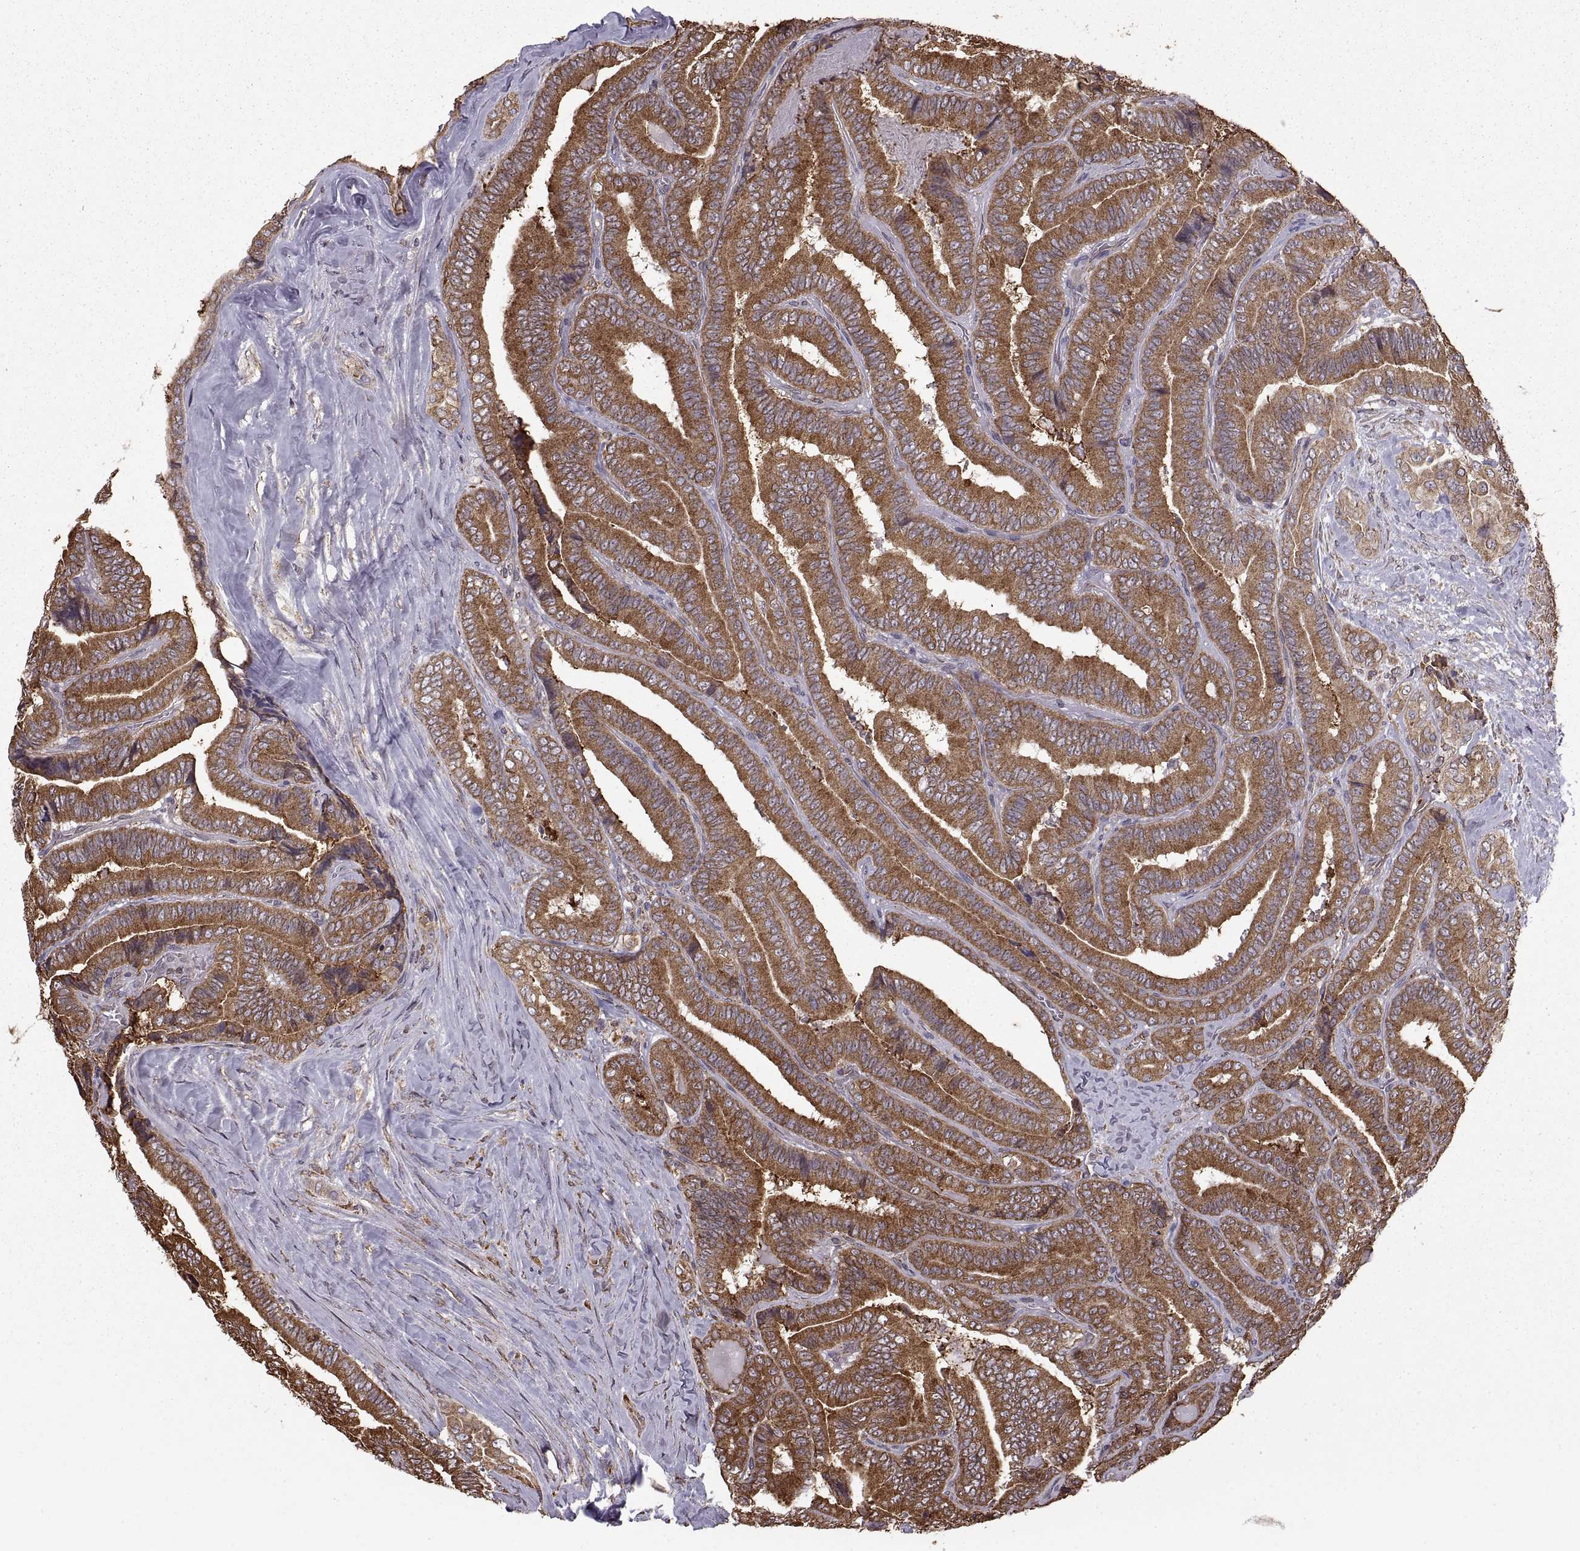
{"staining": {"intensity": "strong", "quantity": "25%-75%", "location": "cytoplasmic/membranous"}, "tissue": "thyroid cancer", "cell_type": "Tumor cells", "image_type": "cancer", "snomed": [{"axis": "morphology", "description": "Papillary adenocarcinoma, NOS"}, {"axis": "topography", "description": "Thyroid gland"}], "caption": "A high-resolution micrograph shows immunohistochemistry (IHC) staining of thyroid papillary adenocarcinoma, which reveals strong cytoplasmic/membranous positivity in about 25%-75% of tumor cells.", "gene": "PDIA3", "patient": {"sex": "male", "age": 61}}